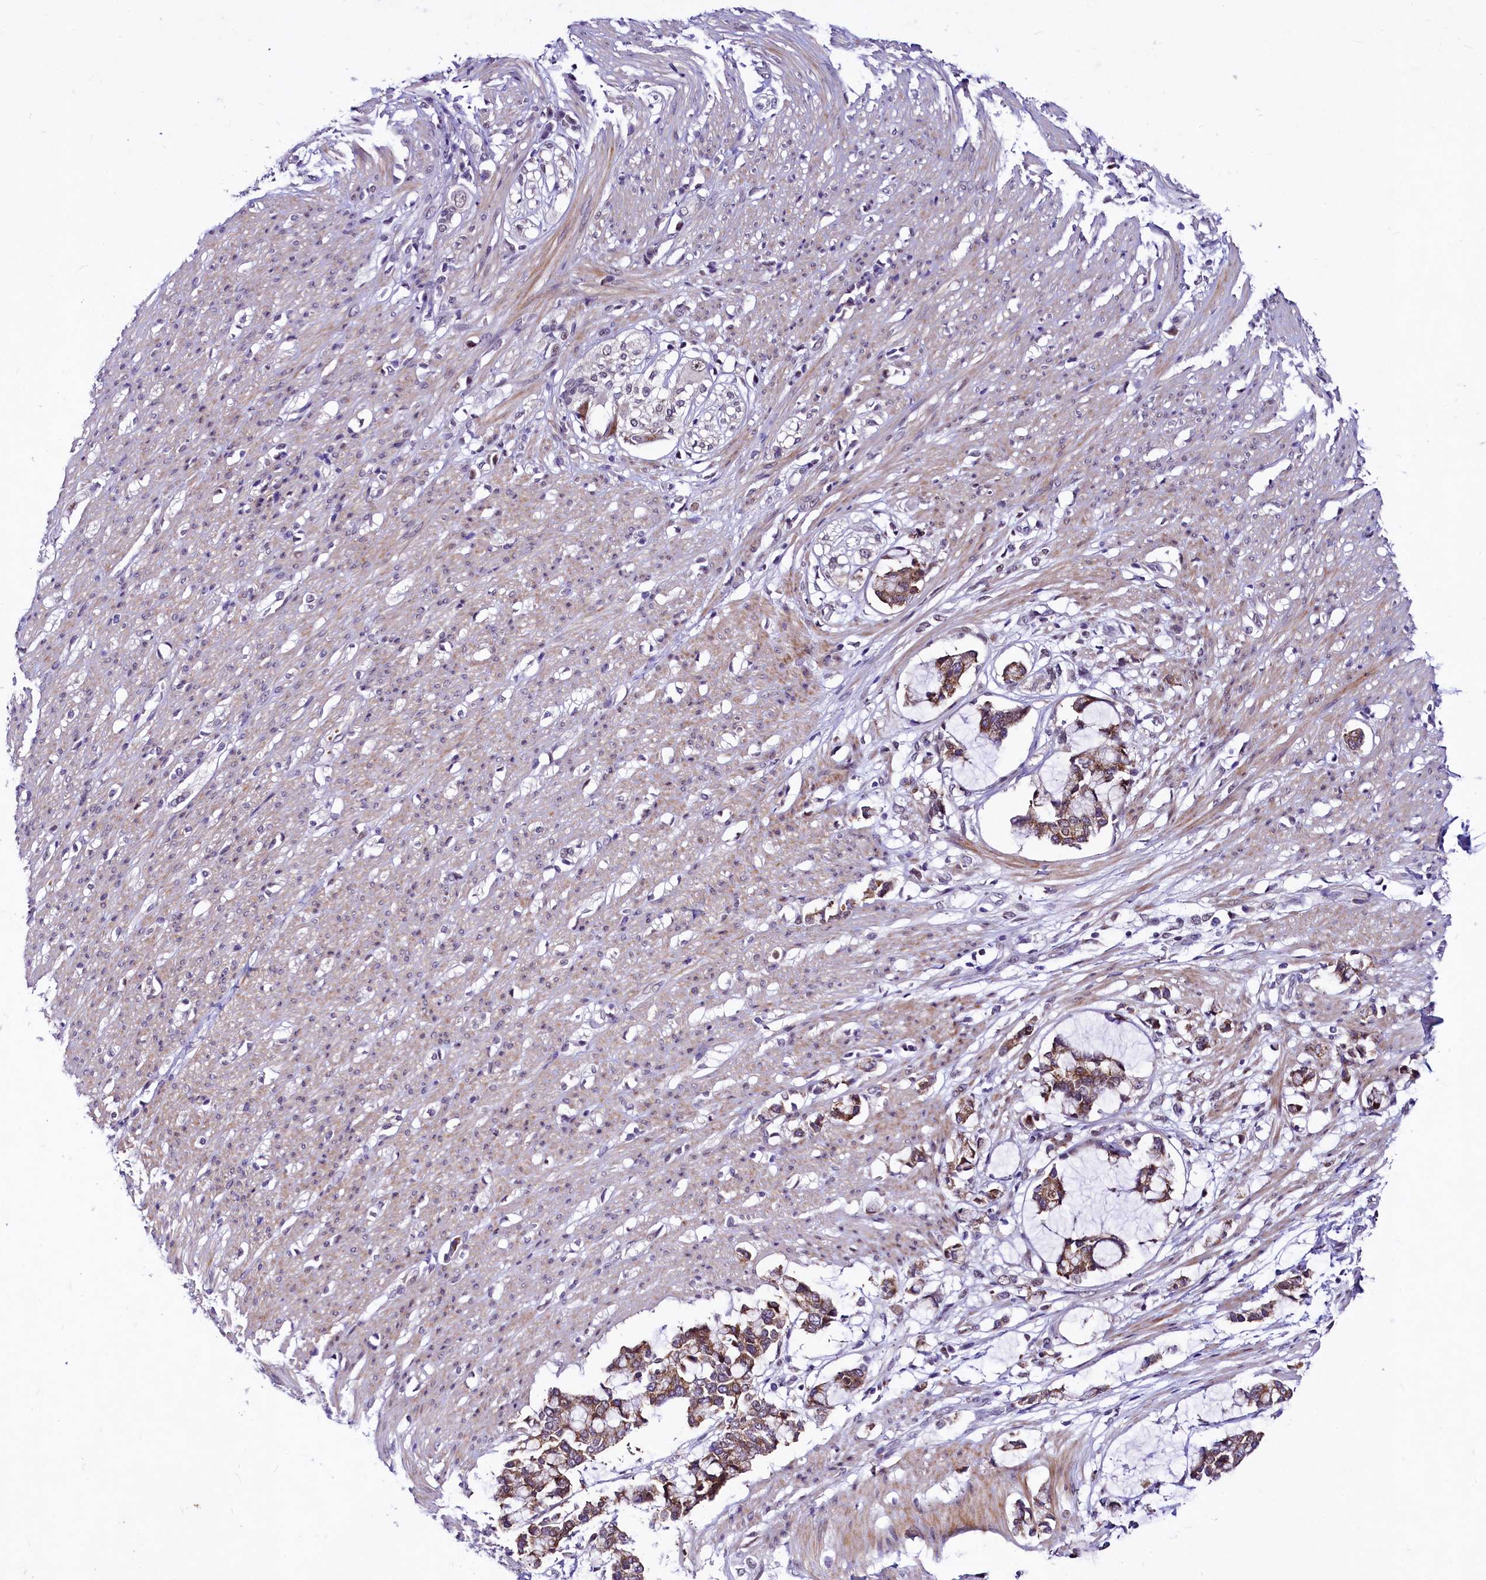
{"staining": {"intensity": "moderate", "quantity": "<25%", "location": "cytoplasmic/membranous,nuclear"}, "tissue": "smooth muscle", "cell_type": "Smooth muscle cells", "image_type": "normal", "snomed": [{"axis": "morphology", "description": "Normal tissue, NOS"}, {"axis": "morphology", "description": "Adenocarcinoma, NOS"}, {"axis": "topography", "description": "Colon"}, {"axis": "topography", "description": "Peripheral nerve tissue"}], "caption": "Immunohistochemistry photomicrograph of benign human smooth muscle stained for a protein (brown), which reveals low levels of moderate cytoplasmic/membranous,nuclear positivity in approximately <25% of smooth muscle cells.", "gene": "LEUTX", "patient": {"sex": "male", "age": 14}}